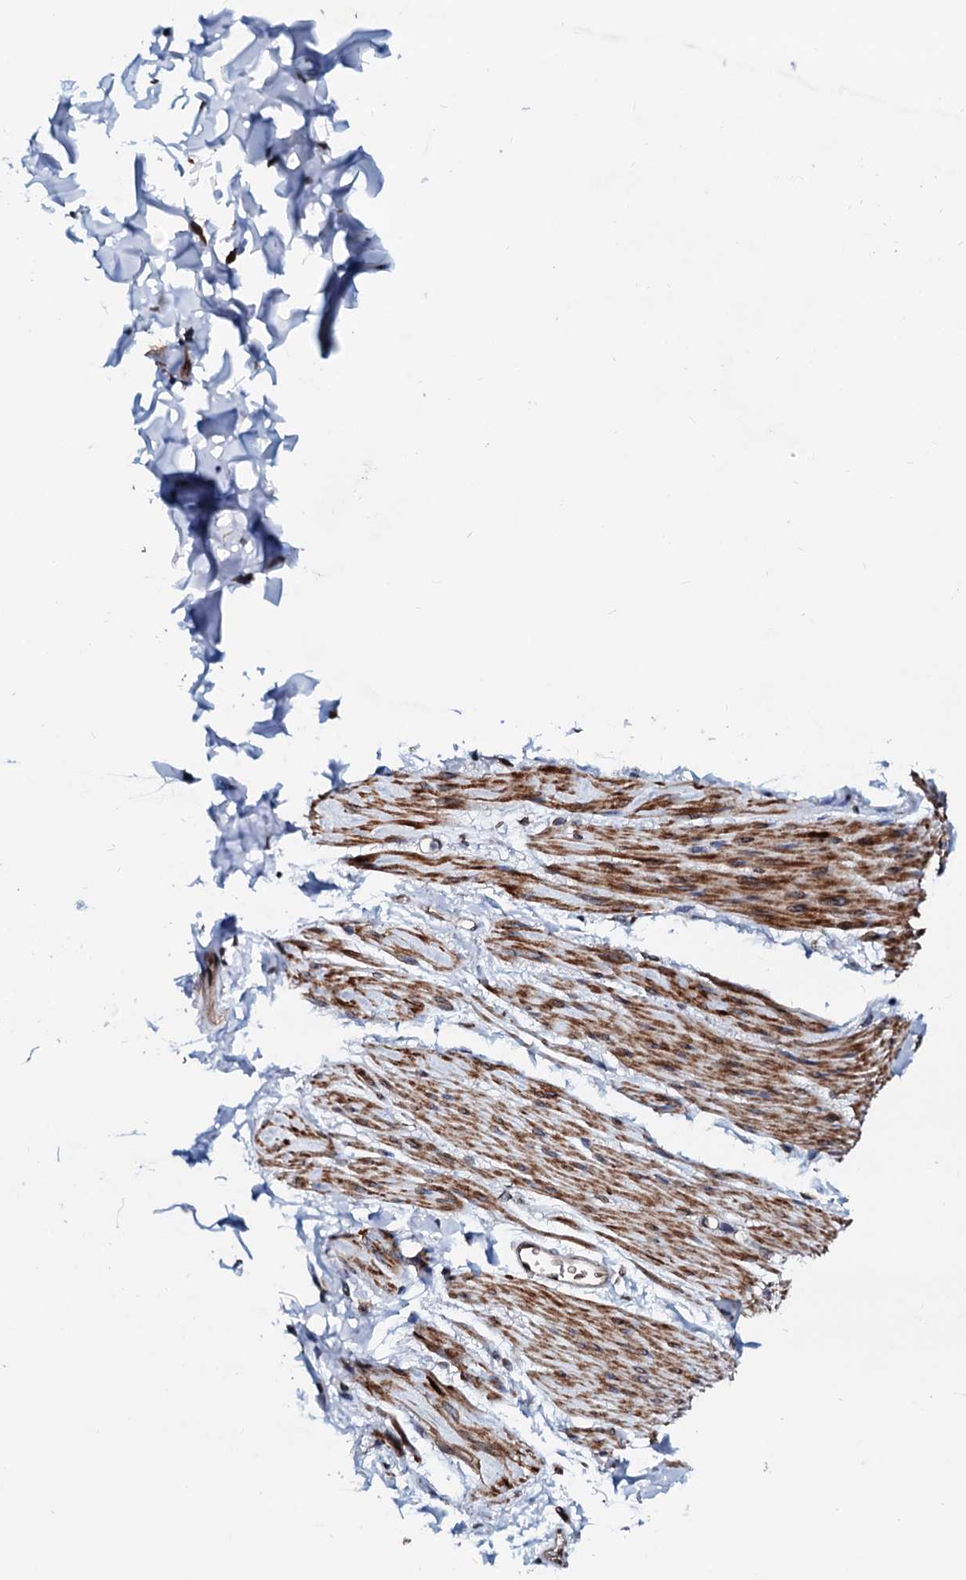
{"staining": {"intensity": "strong", "quantity": "25%-75%", "location": "nuclear"}, "tissue": "adipose tissue", "cell_type": "Adipocytes", "image_type": "normal", "snomed": [{"axis": "morphology", "description": "Normal tissue, NOS"}, {"axis": "topography", "description": "Colon"}, {"axis": "topography", "description": "Peripheral nerve tissue"}], "caption": "Human adipose tissue stained for a protein (brown) demonstrates strong nuclear positive staining in approximately 25%-75% of adipocytes.", "gene": "NRP2", "patient": {"sex": "female", "age": 61}}